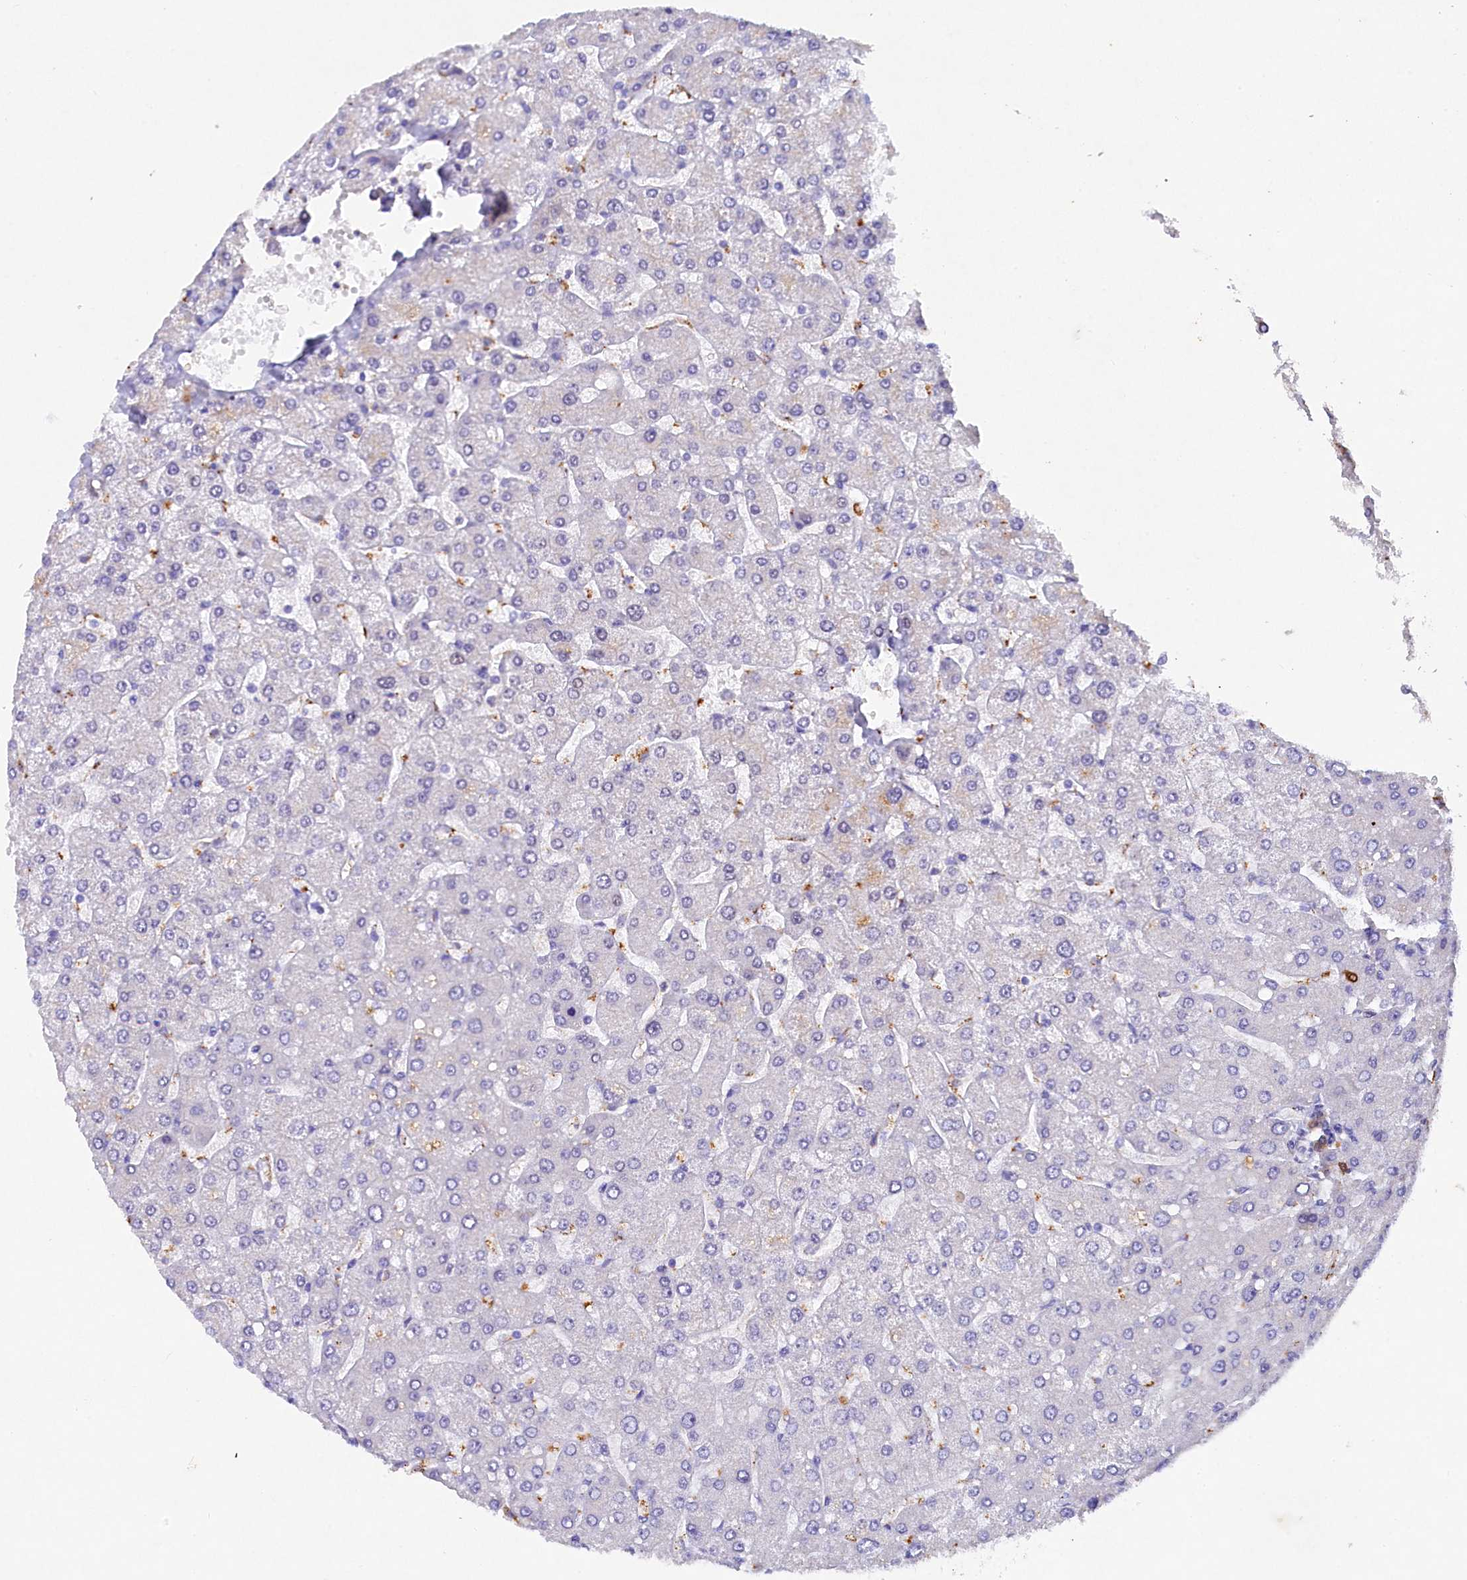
{"staining": {"intensity": "moderate", "quantity": "25%-75%", "location": "cytoplasmic/membranous"}, "tissue": "liver", "cell_type": "Cholangiocytes", "image_type": "normal", "snomed": [{"axis": "morphology", "description": "Normal tissue, NOS"}, {"axis": "topography", "description": "Liver"}], "caption": "Cholangiocytes show medium levels of moderate cytoplasmic/membranous staining in approximately 25%-75% of cells in normal liver.", "gene": "TGDS", "patient": {"sex": "male", "age": 55}}